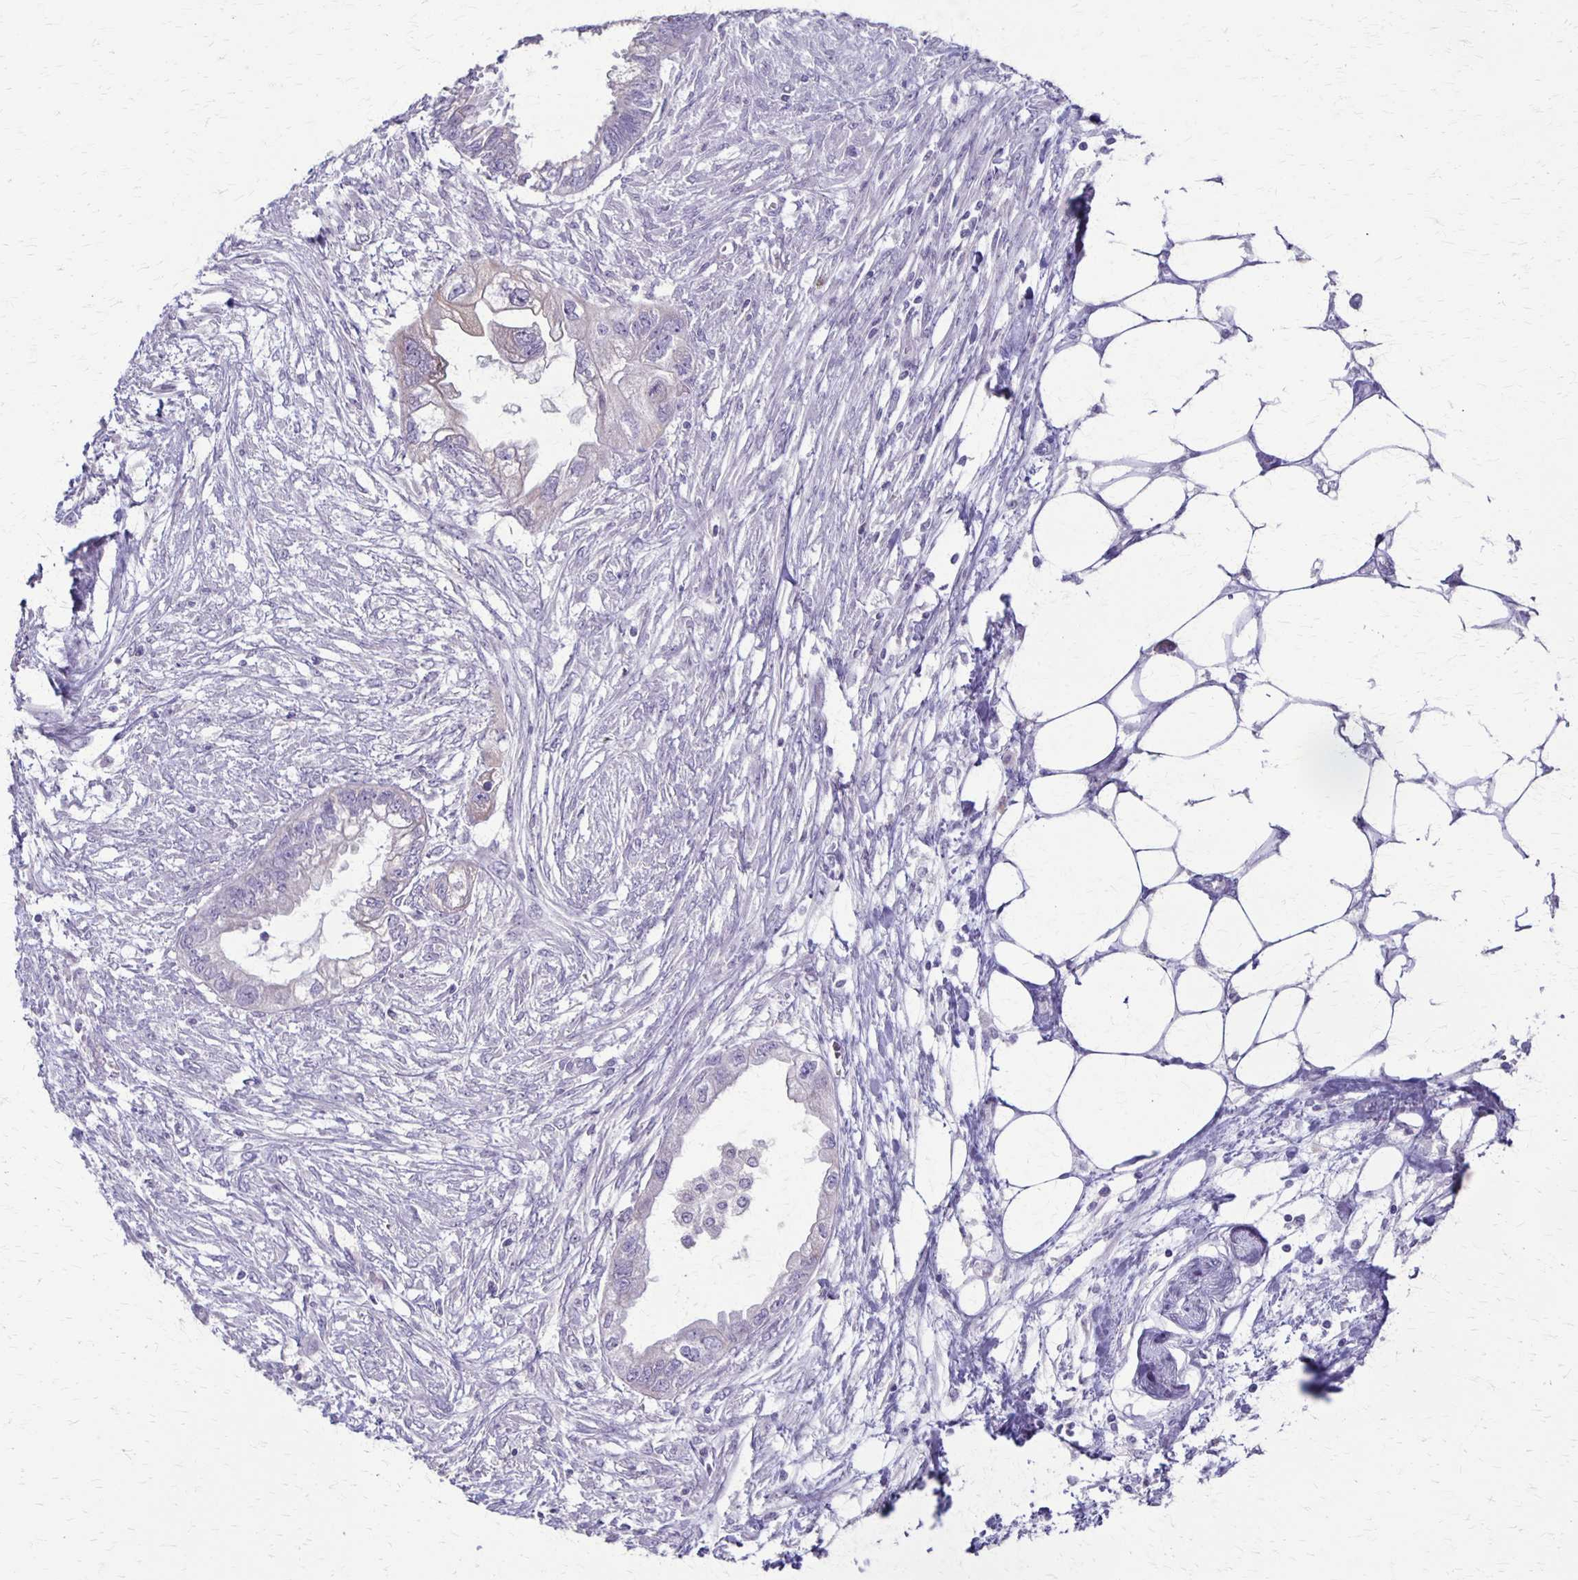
{"staining": {"intensity": "moderate", "quantity": "<25%", "location": "cytoplasmic/membranous"}, "tissue": "endometrial cancer", "cell_type": "Tumor cells", "image_type": "cancer", "snomed": [{"axis": "morphology", "description": "Adenocarcinoma, NOS"}, {"axis": "morphology", "description": "Adenocarcinoma, metastatic, NOS"}, {"axis": "topography", "description": "Adipose tissue"}, {"axis": "topography", "description": "Endometrium"}], "caption": "Endometrial adenocarcinoma stained with IHC demonstrates moderate cytoplasmic/membranous staining in about <25% of tumor cells.", "gene": "SLC35E2B", "patient": {"sex": "female", "age": 67}}